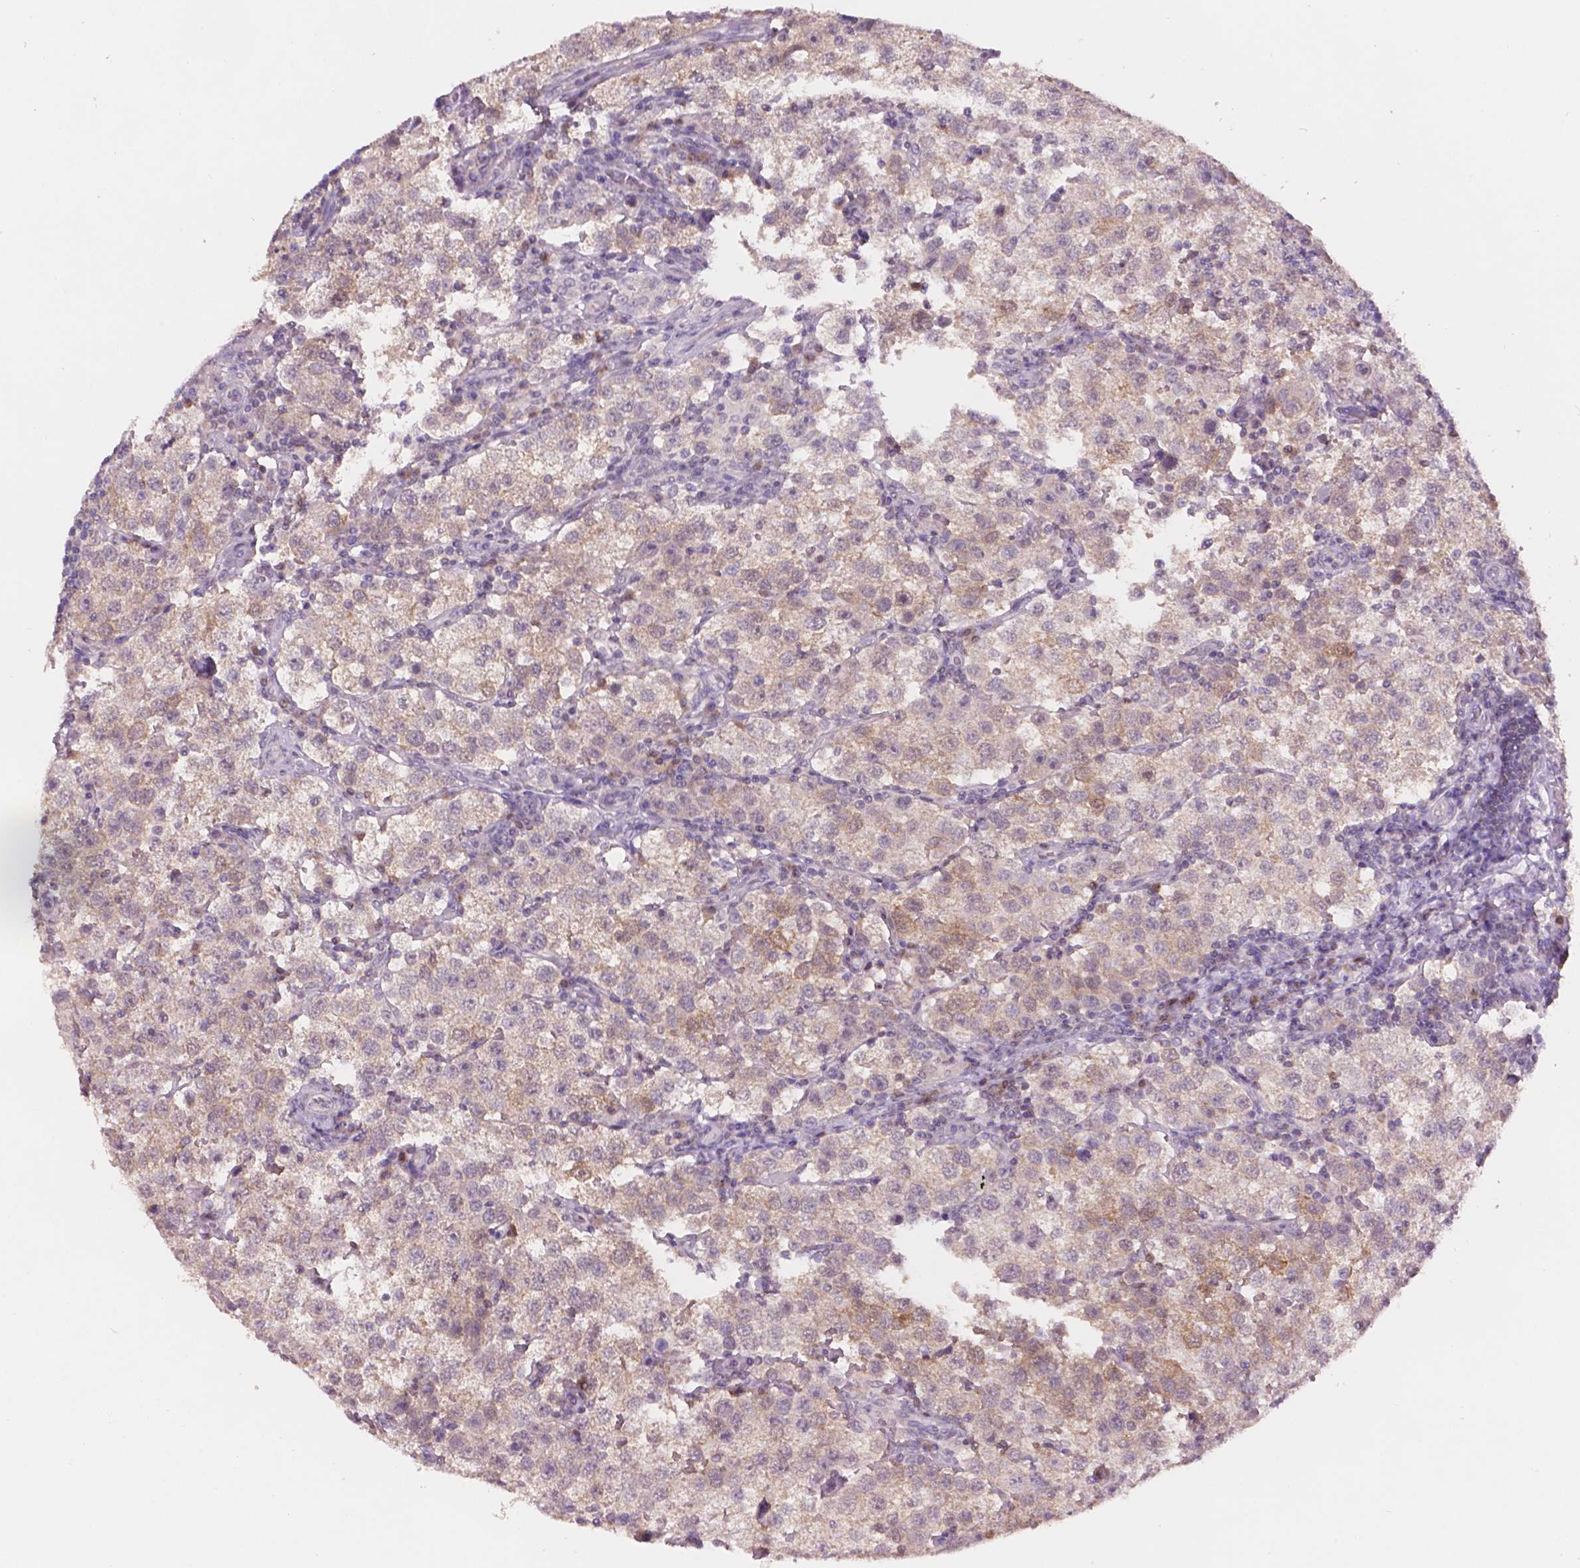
{"staining": {"intensity": "weak", "quantity": "<25%", "location": "cytoplasmic/membranous"}, "tissue": "testis cancer", "cell_type": "Tumor cells", "image_type": "cancer", "snomed": [{"axis": "morphology", "description": "Seminoma, NOS"}, {"axis": "topography", "description": "Testis"}], "caption": "A high-resolution micrograph shows immunohistochemistry (IHC) staining of testis cancer (seminoma), which exhibits no significant expression in tumor cells.", "gene": "ENO2", "patient": {"sex": "male", "age": 37}}